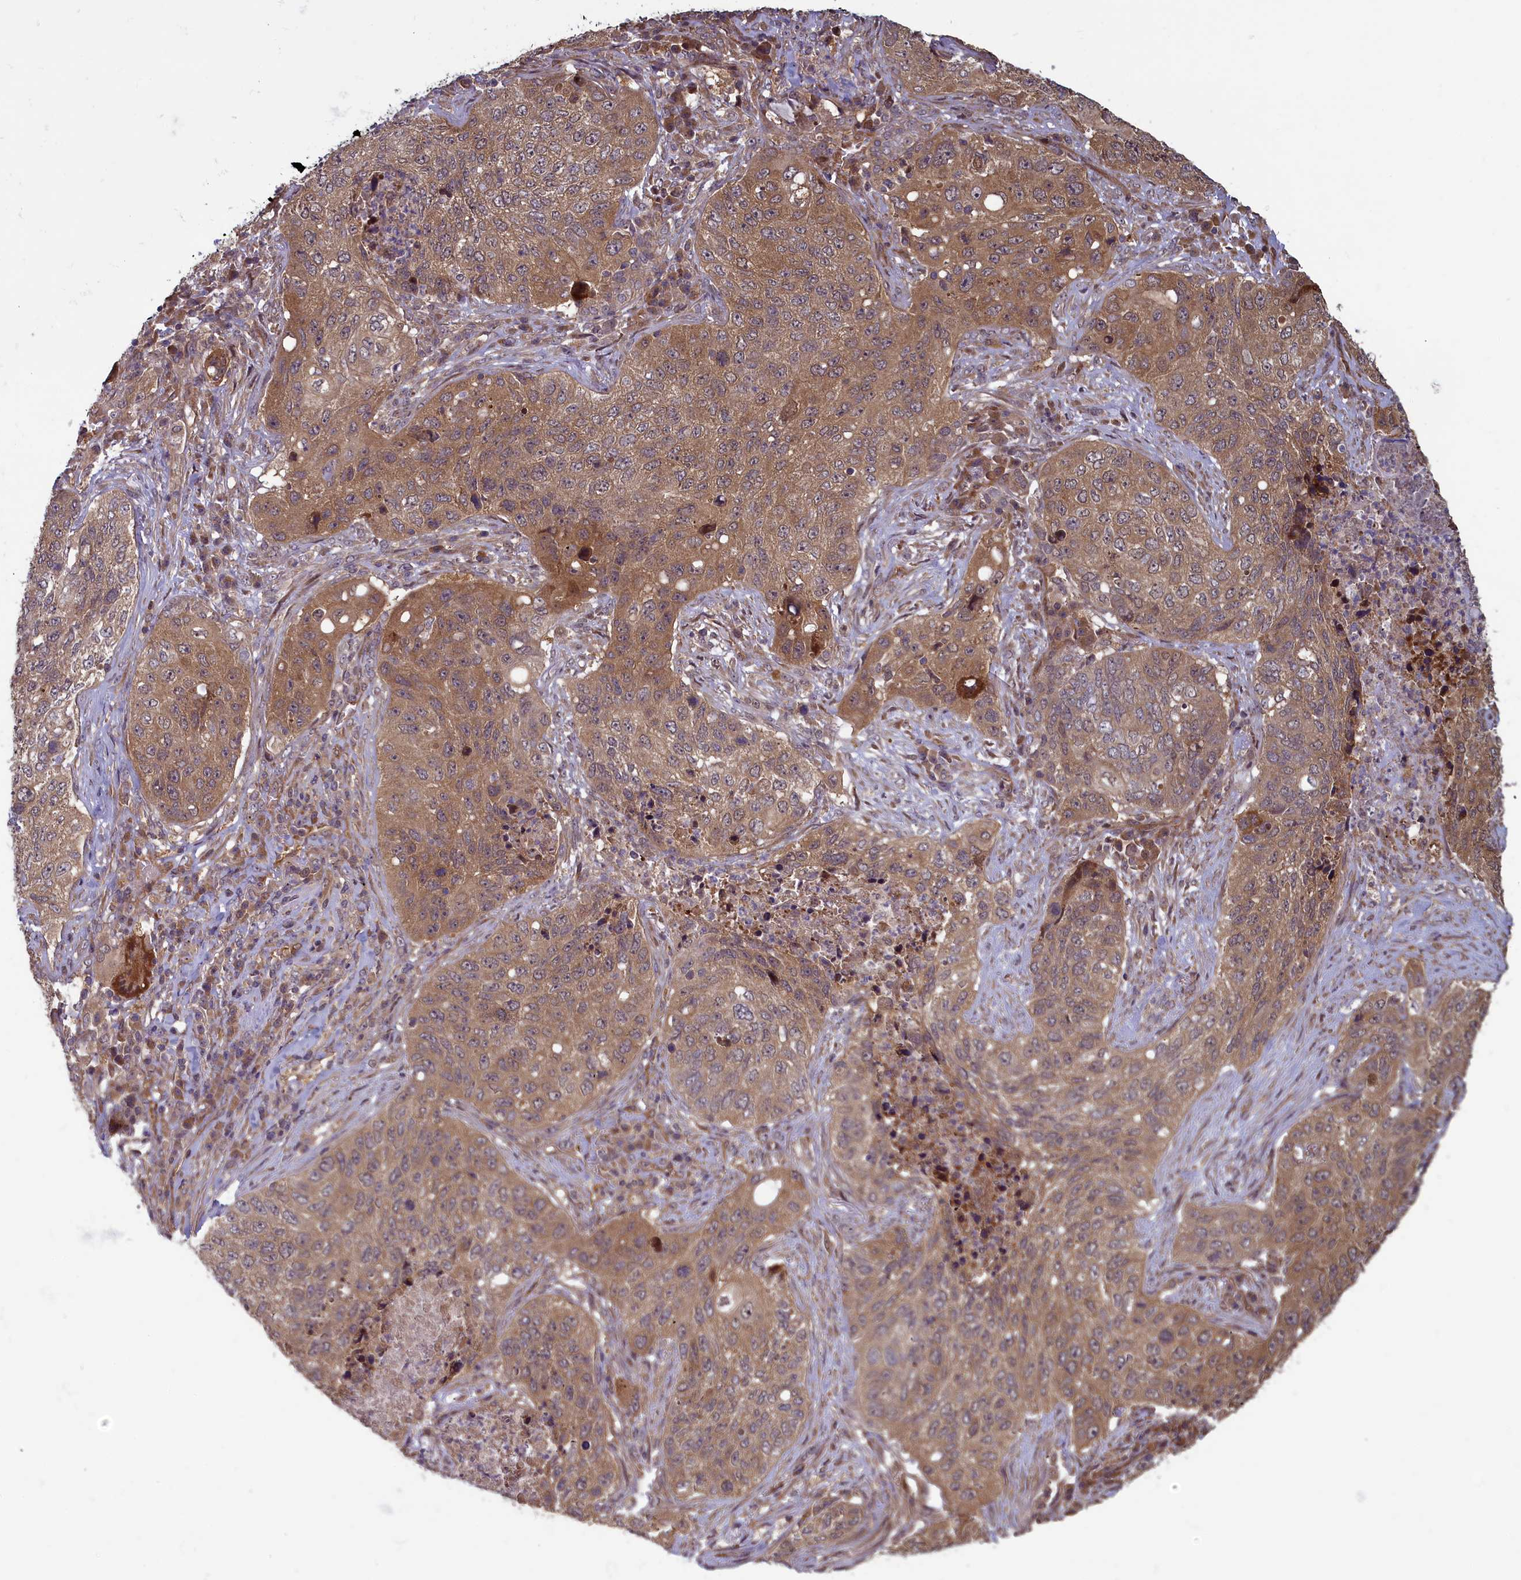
{"staining": {"intensity": "moderate", "quantity": ">75%", "location": "cytoplasmic/membranous"}, "tissue": "lung cancer", "cell_type": "Tumor cells", "image_type": "cancer", "snomed": [{"axis": "morphology", "description": "Squamous cell carcinoma, NOS"}, {"axis": "topography", "description": "Lung"}], "caption": "This photomicrograph shows immunohistochemistry (IHC) staining of human squamous cell carcinoma (lung), with medium moderate cytoplasmic/membranous staining in approximately >75% of tumor cells.", "gene": "CIAO2B", "patient": {"sex": "female", "age": 63}}